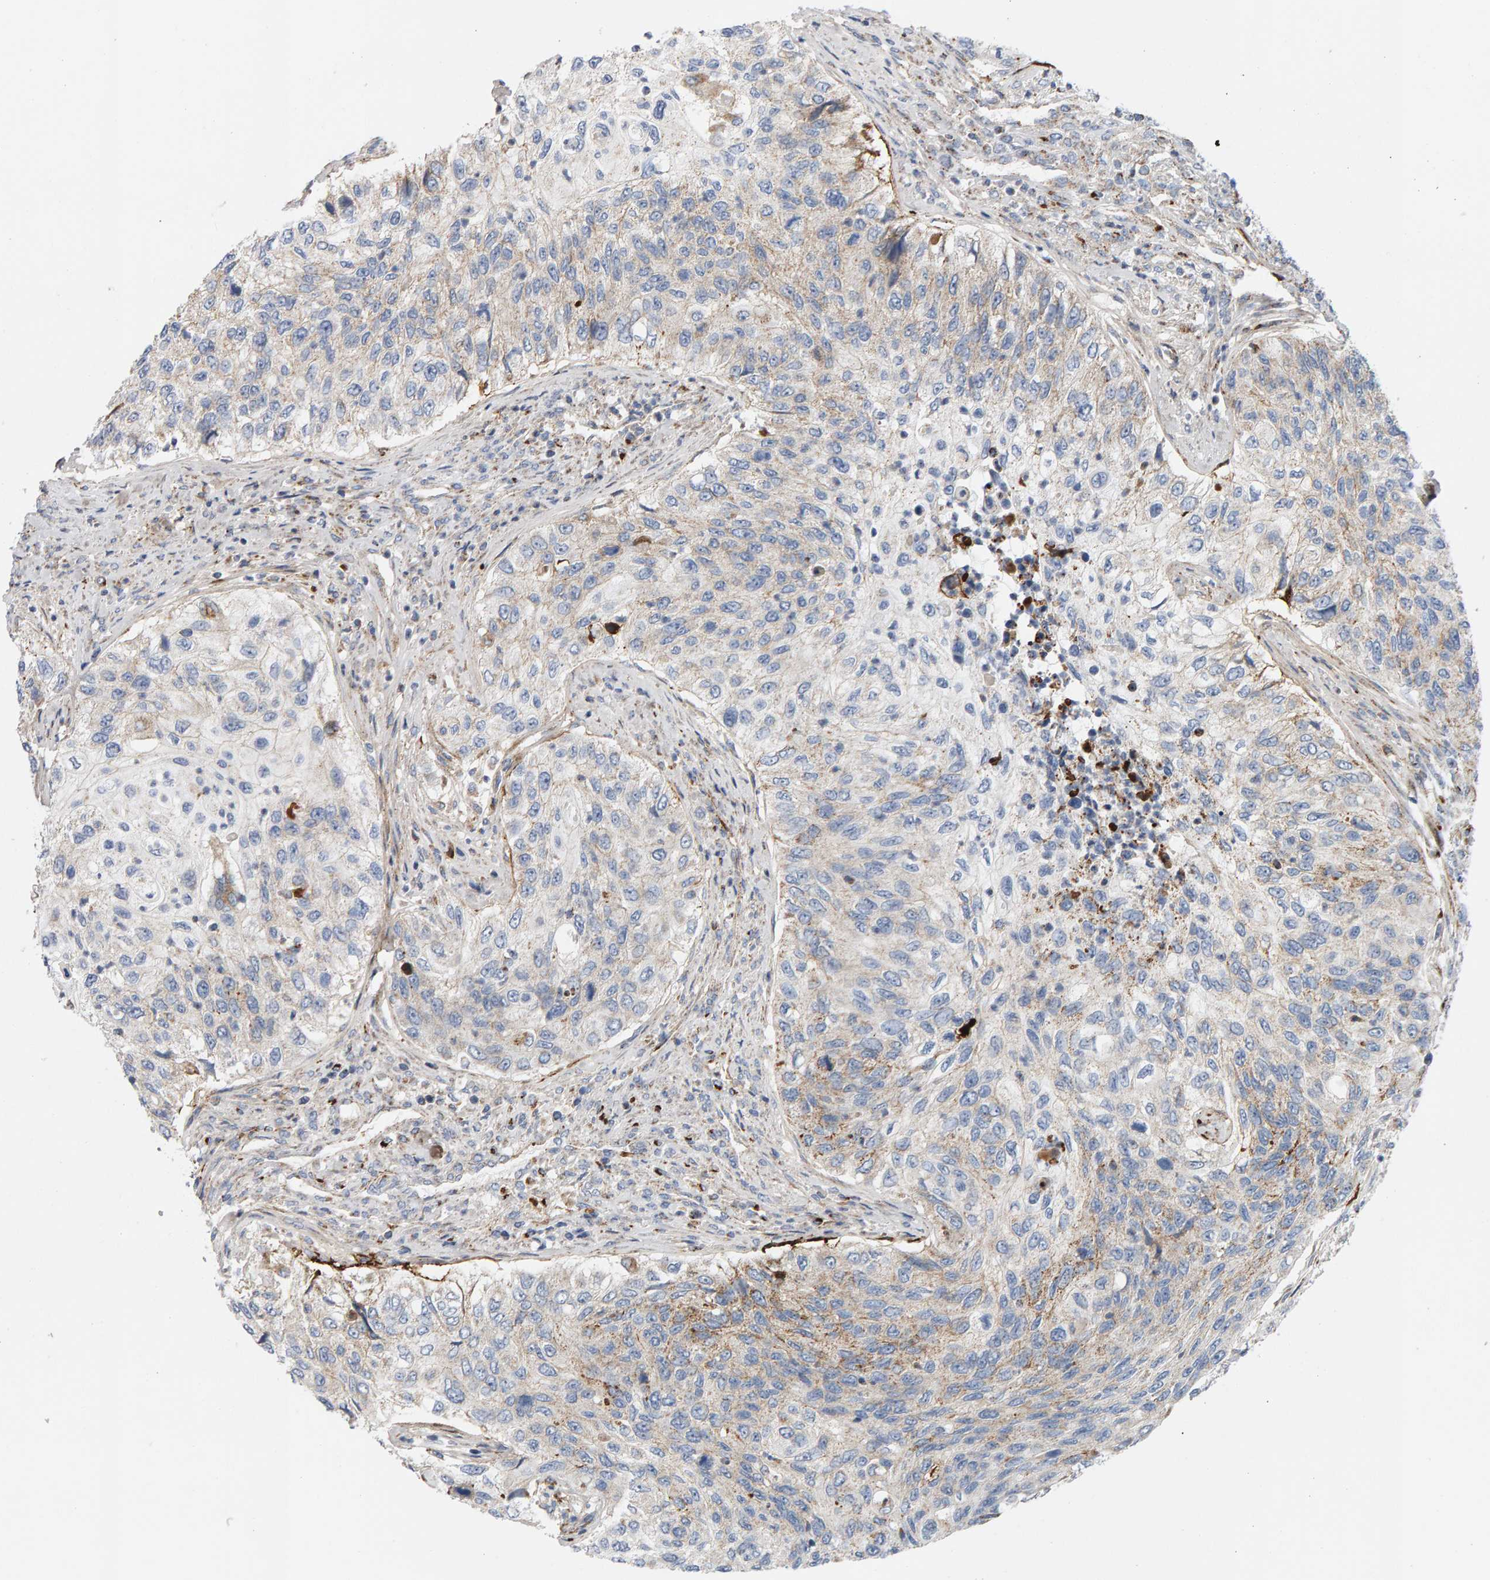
{"staining": {"intensity": "weak", "quantity": ">75%", "location": "cytoplasmic/membranous"}, "tissue": "urothelial cancer", "cell_type": "Tumor cells", "image_type": "cancer", "snomed": [{"axis": "morphology", "description": "Urothelial carcinoma, High grade"}, {"axis": "topography", "description": "Urinary bladder"}], "caption": "A histopathology image showing weak cytoplasmic/membranous positivity in about >75% of tumor cells in urothelial cancer, as visualized by brown immunohistochemical staining.", "gene": "GGTA1", "patient": {"sex": "female", "age": 60}}